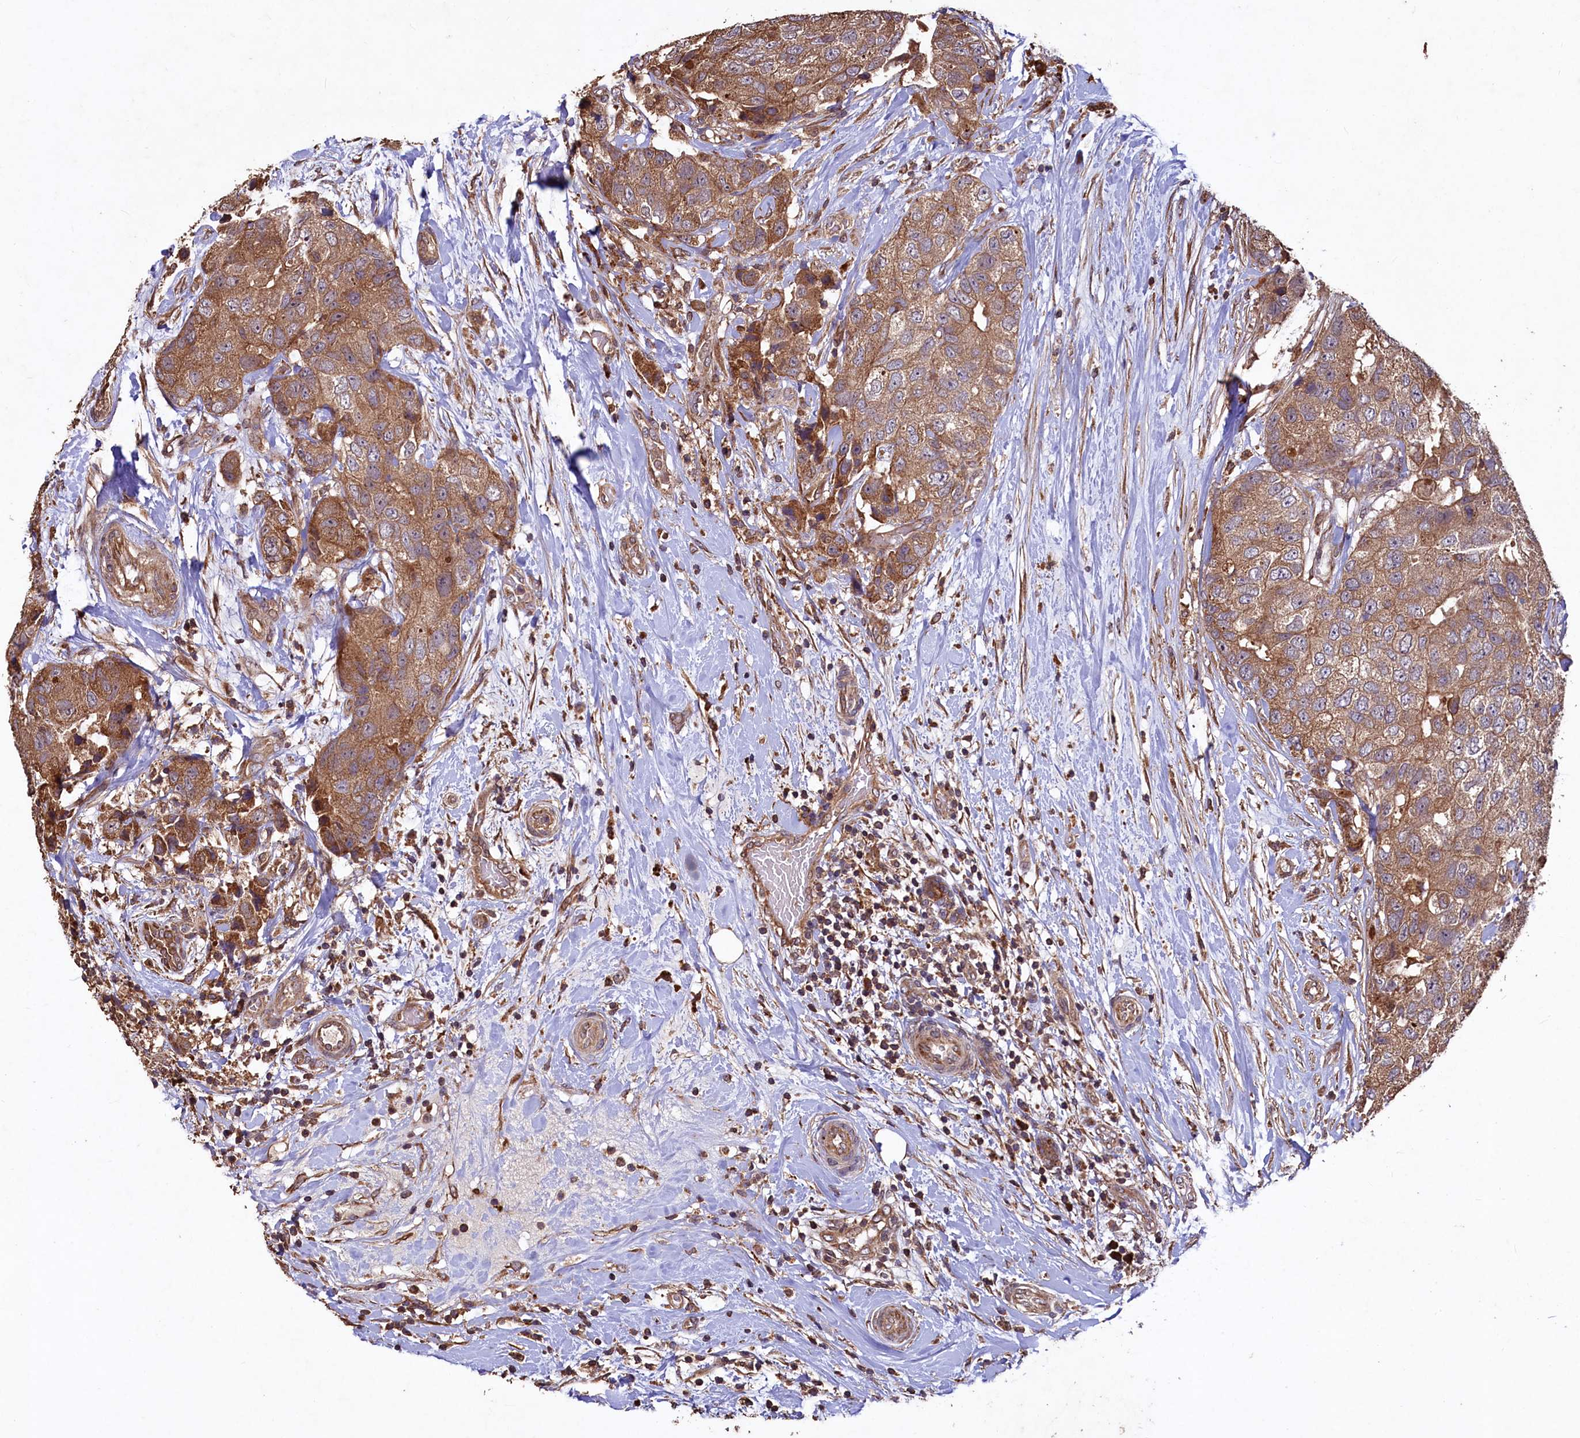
{"staining": {"intensity": "moderate", "quantity": ">75%", "location": "cytoplasmic/membranous"}, "tissue": "breast cancer", "cell_type": "Tumor cells", "image_type": "cancer", "snomed": [{"axis": "morphology", "description": "Duct carcinoma"}, {"axis": "topography", "description": "Breast"}], "caption": "Protein expression analysis of infiltrating ductal carcinoma (breast) demonstrates moderate cytoplasmic/membranous positivity in about >75% of tumor cells.", "gene": "TMEM98", "patient": {"sex": "female", "age": 62}}